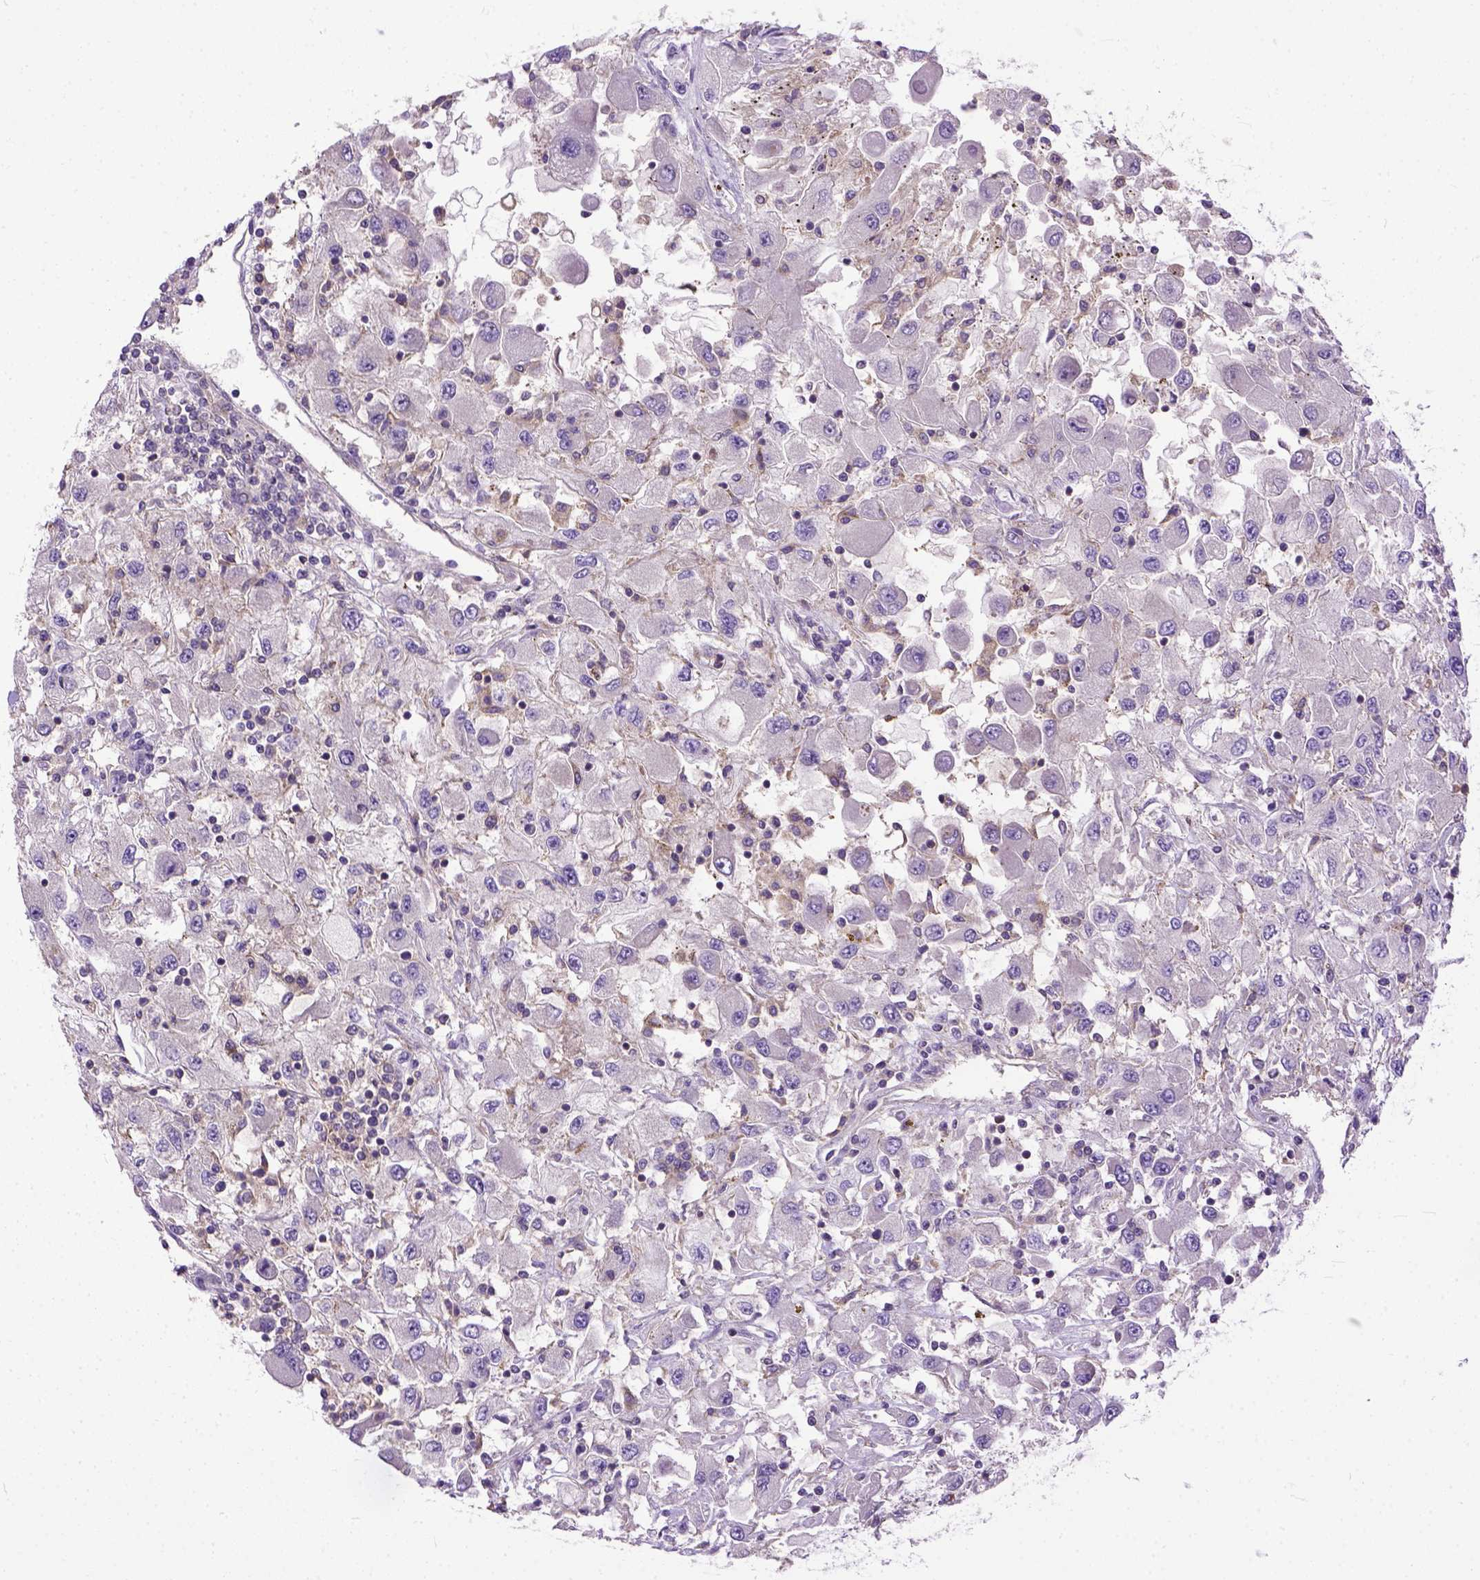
{"staining": {"intensity": "negative", "quantity": "none", "location": "none"}, "tissue": "renal cancer", "cell_type": "Tumor cells", "image_type": "cancer", "snomed": [{"axis": "morphology", "description": "Adenocarcinoma, NOS"}, {"axis": "topography", "description": "Kidney"}], "caption": "Immunohistochemistry (IHC) micrograph of neoplastic tissue: renal cancer (adenocarcinoma) stained with DAB (3,3'-diaminobenzidine) exhibits no significant protein staining in tumor cells. (DAB immunohistochemistry with hematoxylin counter stain).", "gene": "BANF2", "patient": {"sex": "female", "age": 67}}